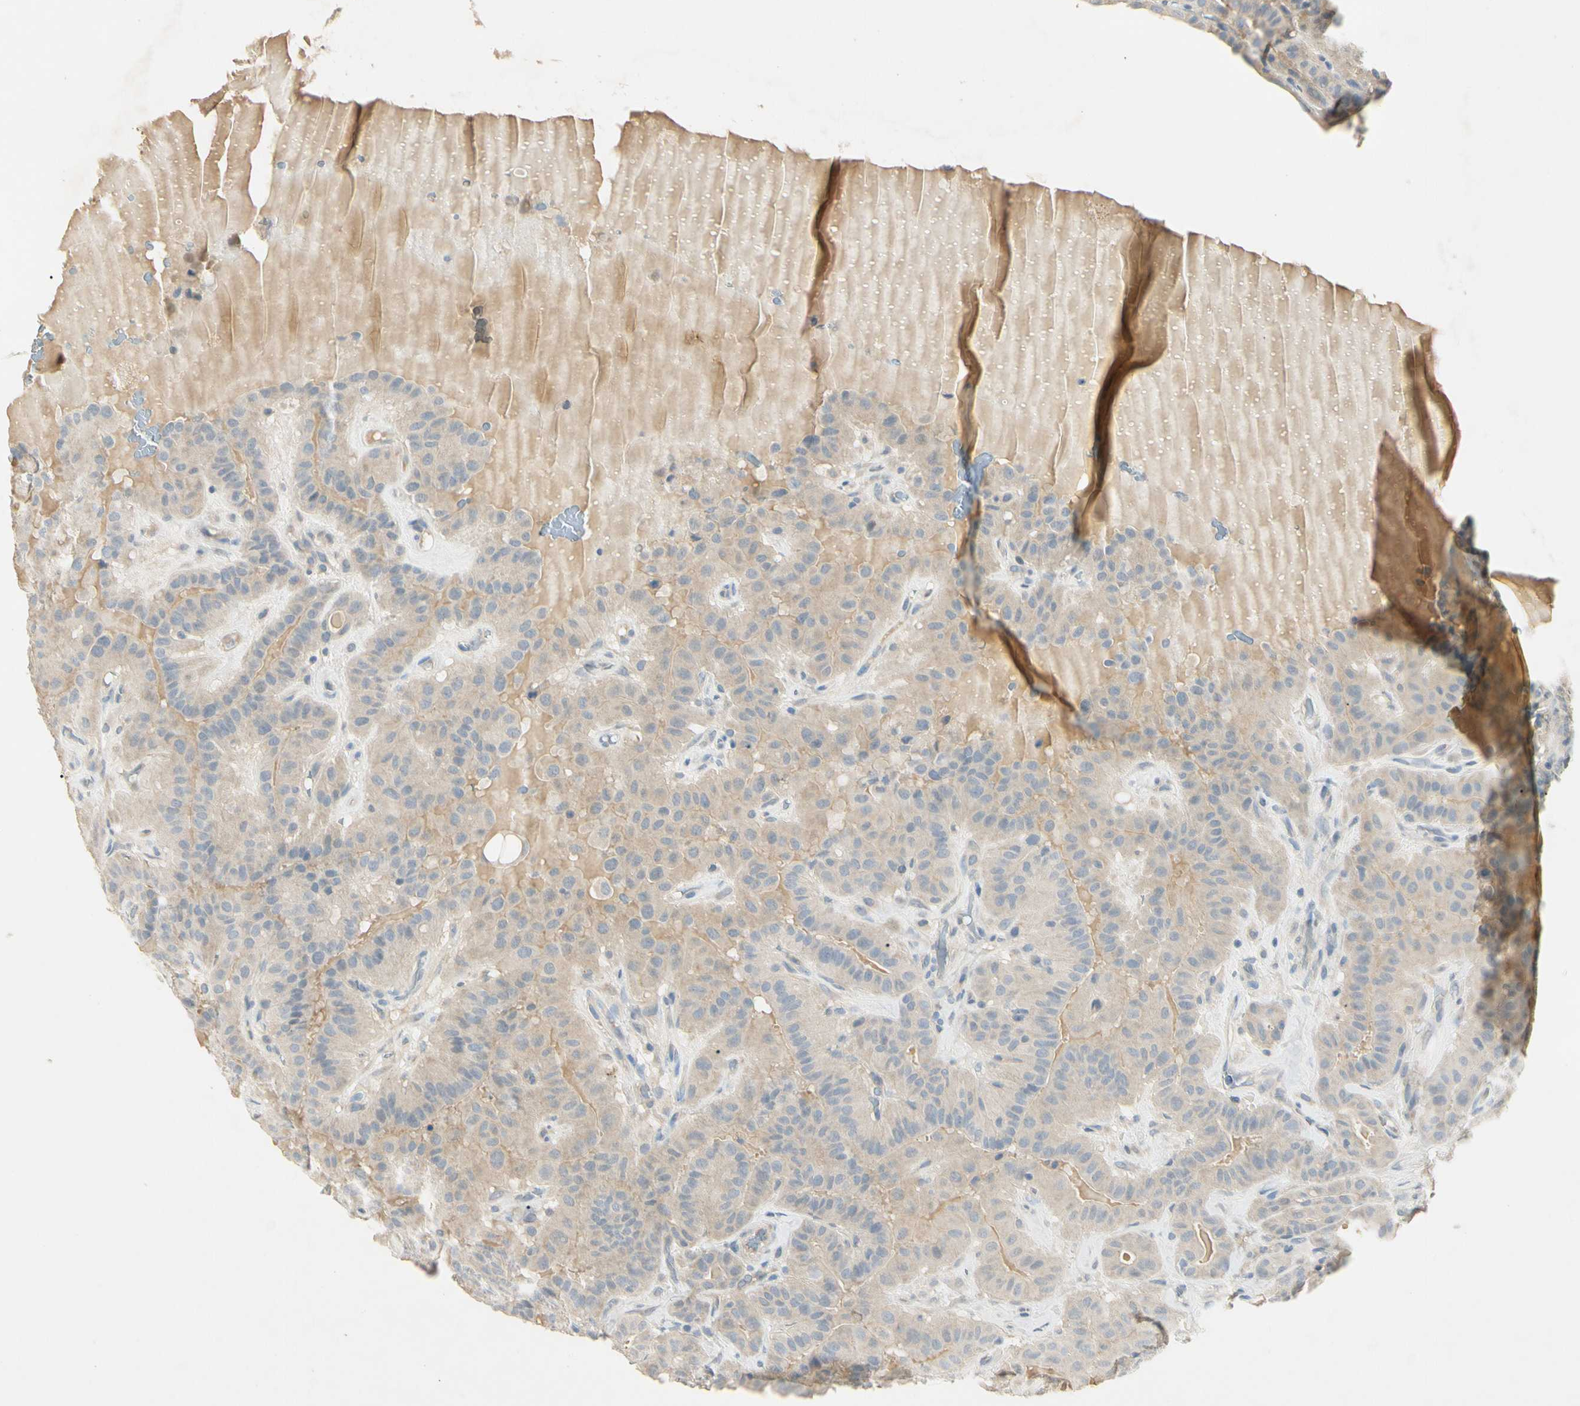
{"staining": {"intensity": "weak", "quantity": ">75%", "location": "cytoplasmic/membranous"}, "tissue": "thyroid cancer", "cell_type": "Tumor cells", "image_type": "cancer", "snomed": [{"axis": "morphology", "description": "Papillary adenocarcinoma, NOS"}, {"axis": "topography", "description": "Thyroid gland"}], "caption": "Protein staining shows weak cytoplasmic/membranous staining in about >75% of tumor cells in thyroid cancer (papillary adenocarcinoma).", "gene": "PRSS21", "patient": {"sex": "male", "age": 77}}